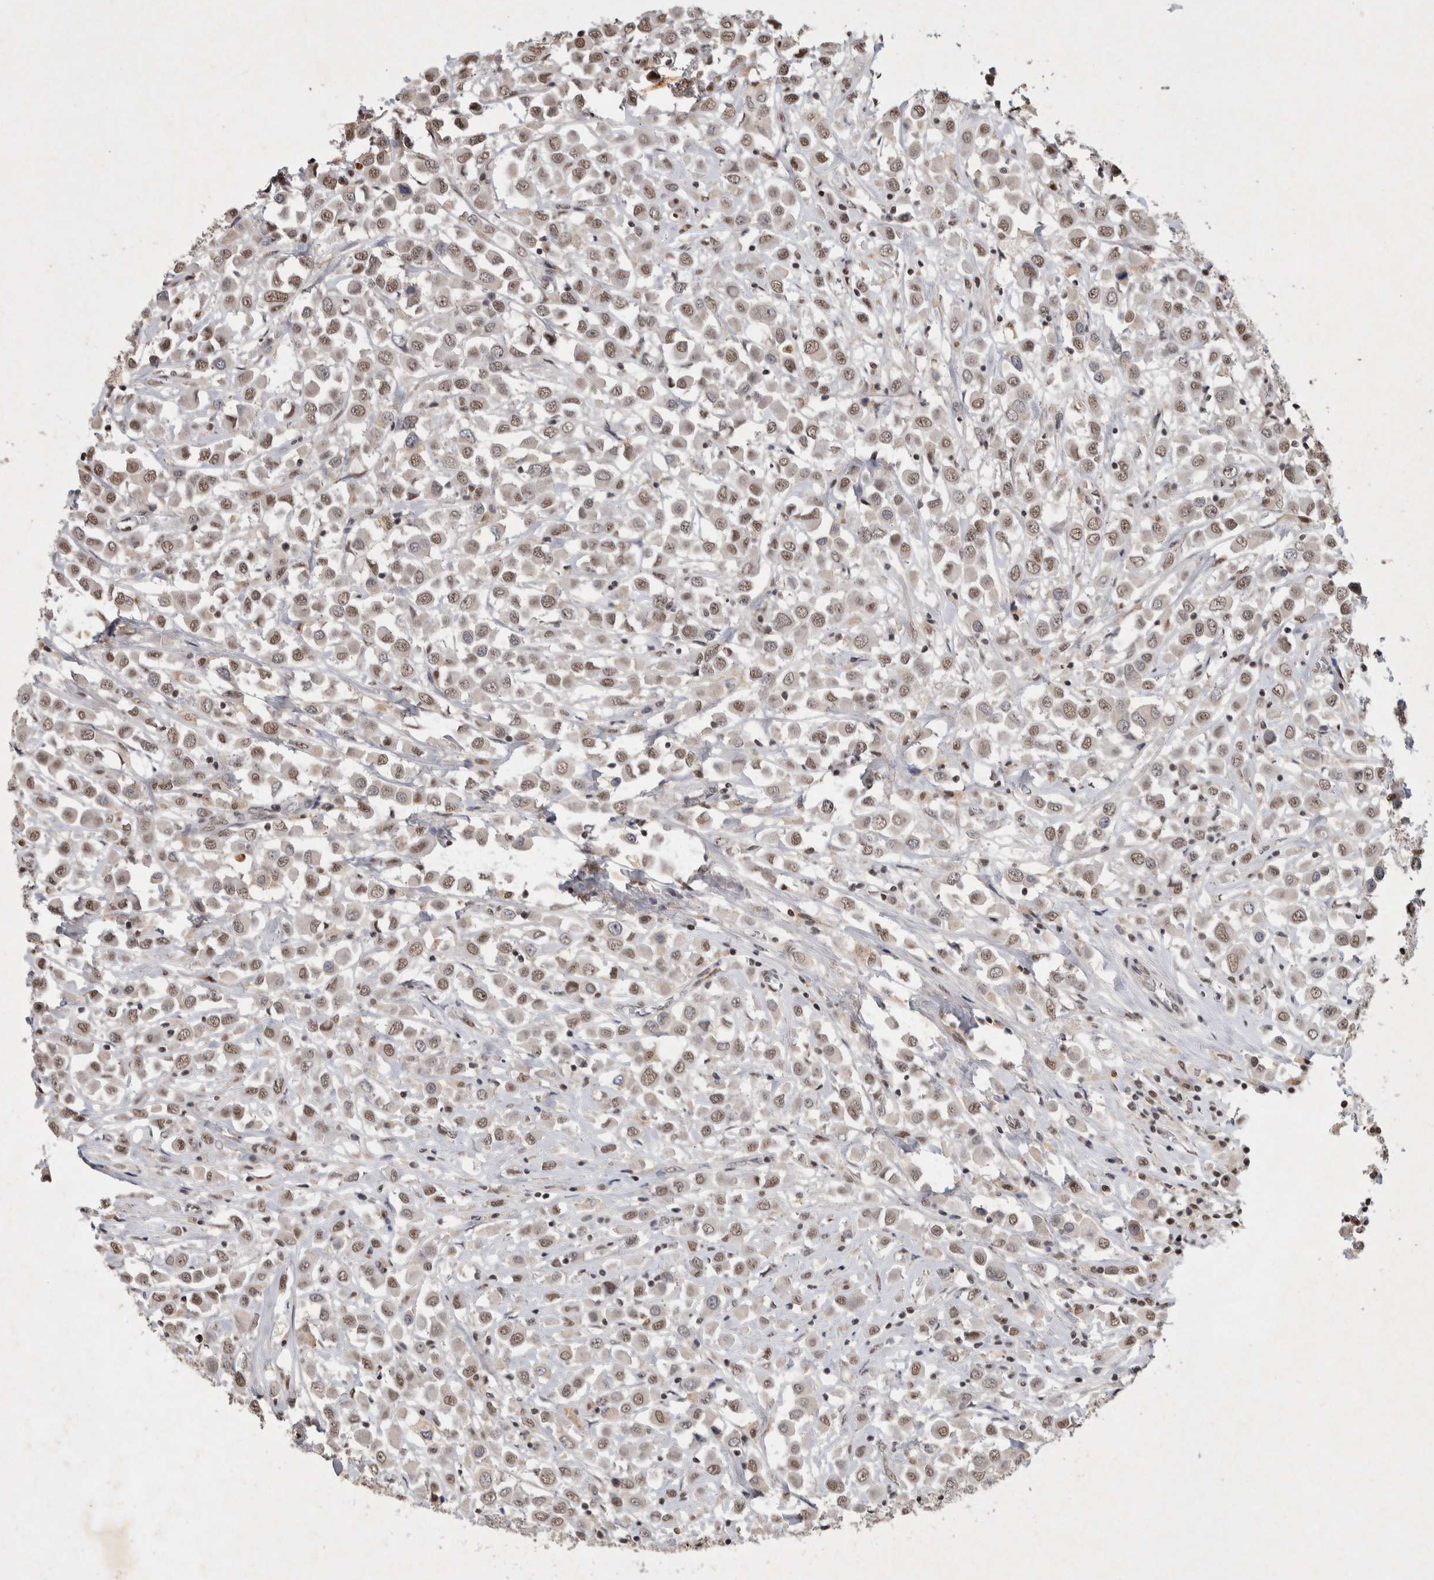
{"staining": {"intensity": "weak", "quantity": ">75%", "location": "nuclear"}, "tissue": "breast cancer", "cell_type": "Tumor cells", "image_type": "cancer", "snomed": [{"axis": "morphology", "description": "Duct carcinoma"}, {"axis": "topography", "description": "Breast"}], "caption": "An immunohistochemistry (IHC) image of neoplastic tissue is shown. Protein staining in brown shows weak nuclear positivity in invasive ductal carcinoma (breast) within tumor cells.", "gene": "XRCC5", "patient": {"sex": "female", "age": 61}}